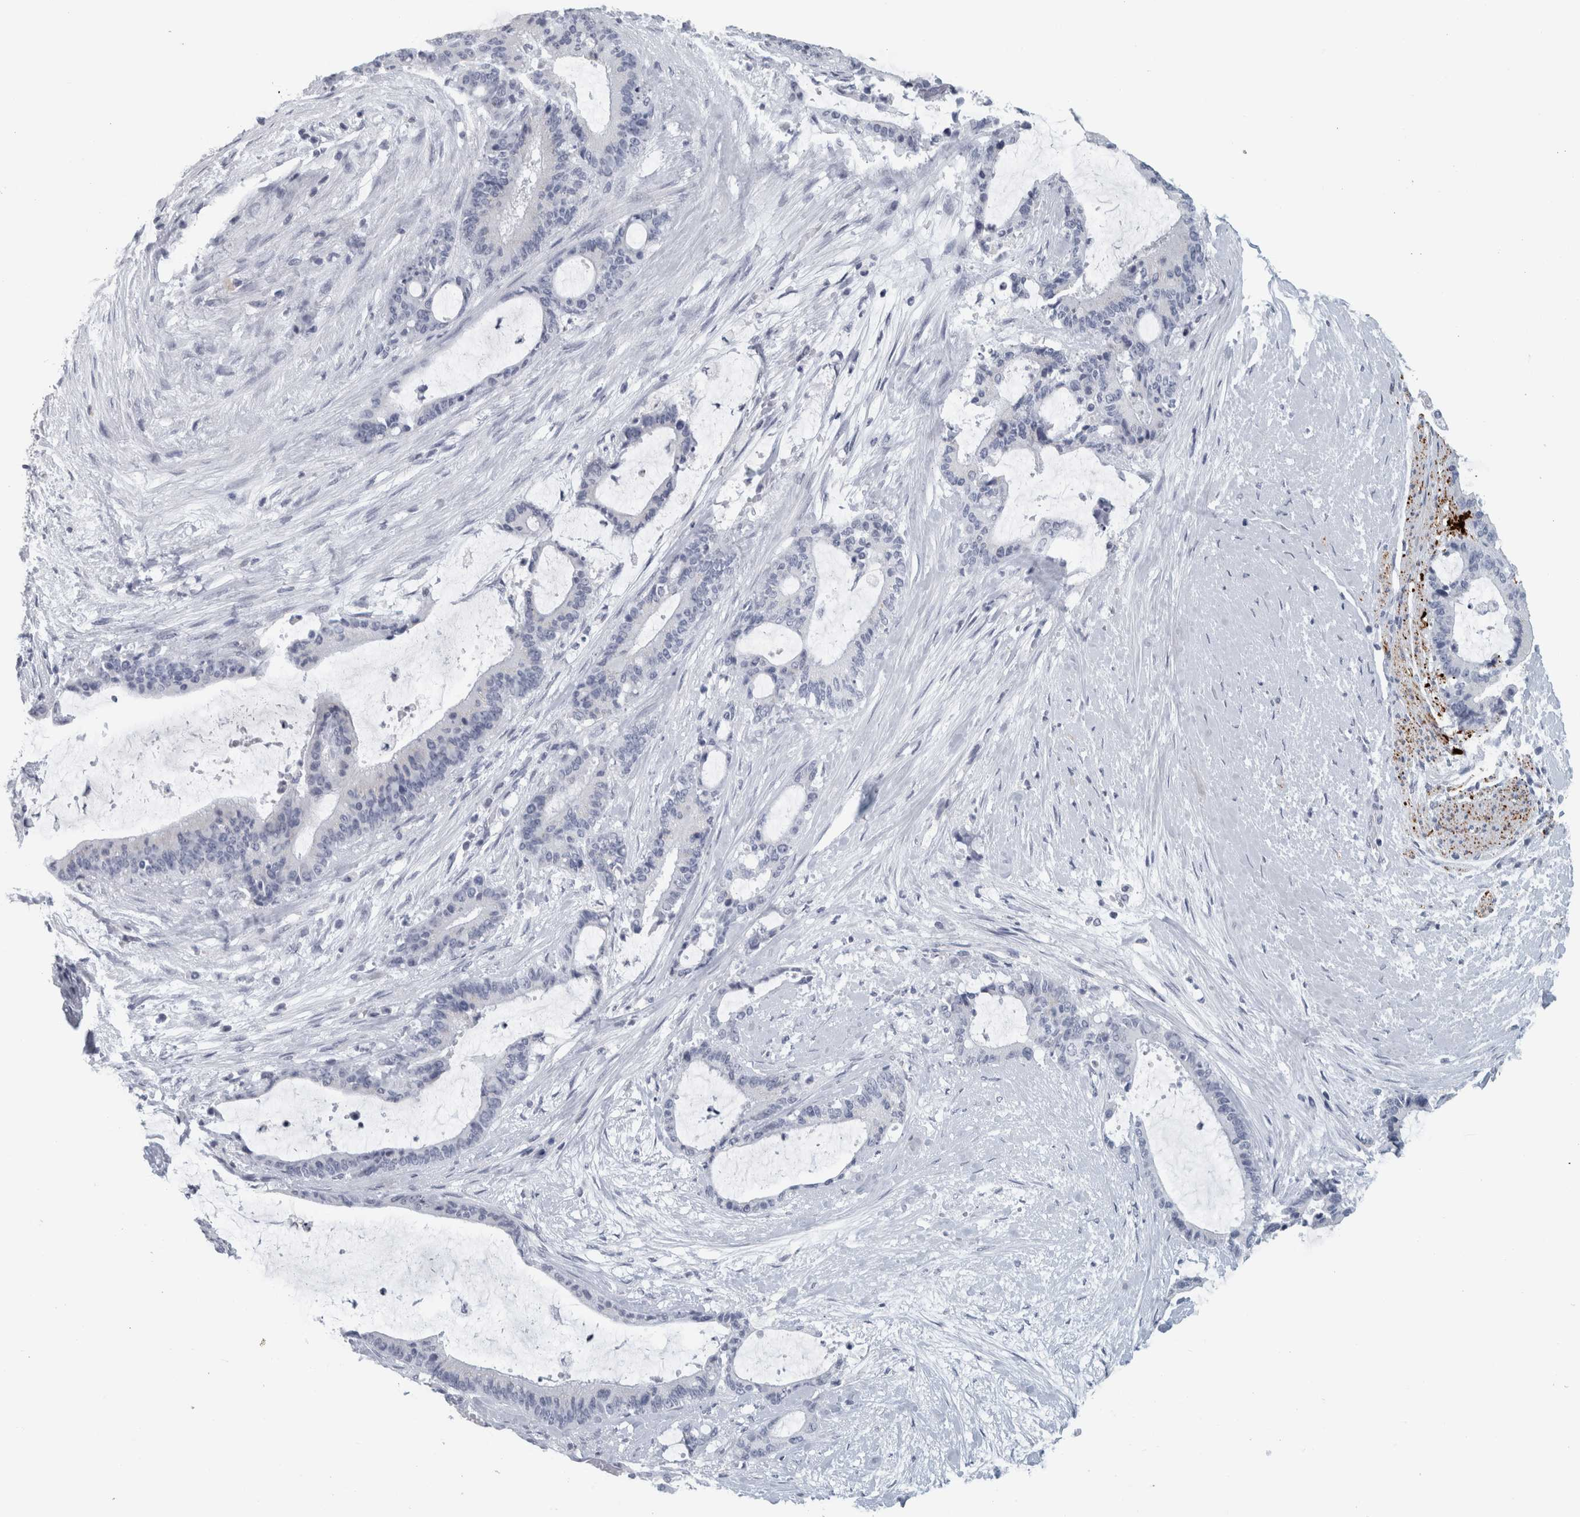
{"staining": {"intensity": "negative", "quantity": "none", "location": "none"}, "tissue": "liver cancer", "cell_type": "Tumor cells", "image_type": "cancer", "snomed": [{"axis": "morphology", "description": "Cholangiocarcinoma"}, {"axis": "topography", "description": "Liver"}], "caption": "Tumor cells show no significant staining in liver cancer (cholangiocarcinoma).", "gene": "CPE", "patient": {"sex": "female", "age": 73}}